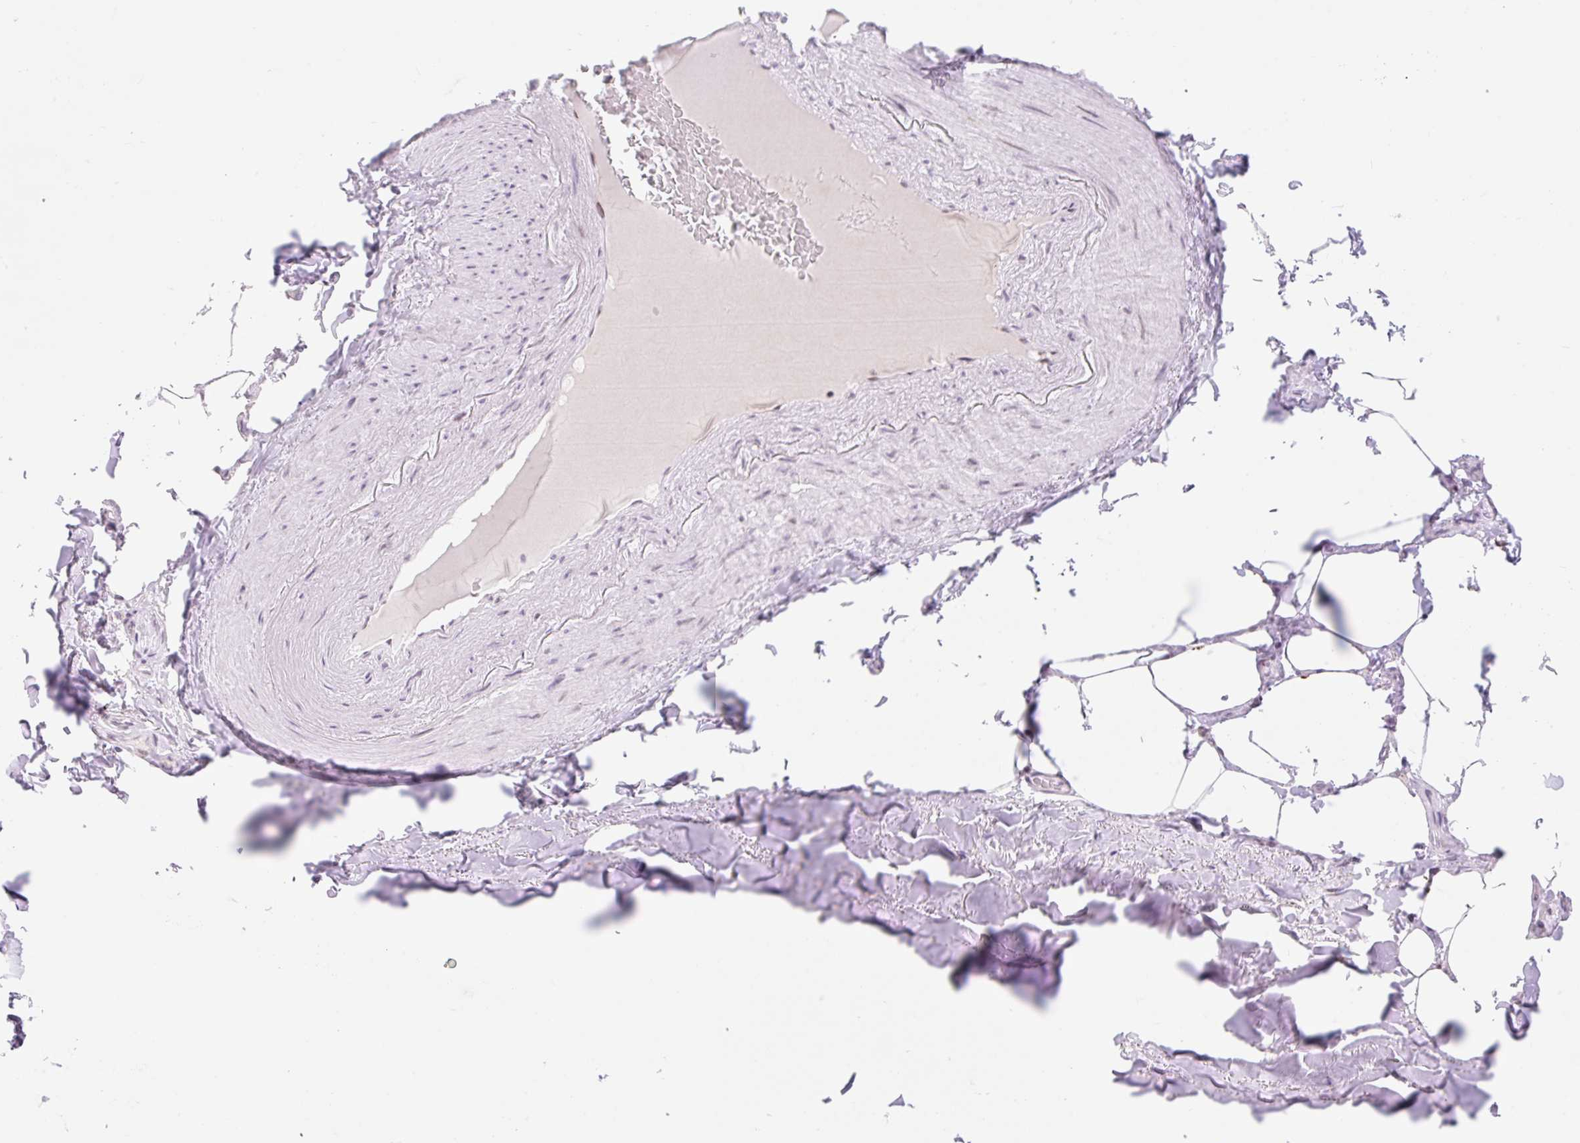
{"staining": {"intensity": "negative", "quantity": "none", "location": "none"}, "tissue": "adipose tissue", "cell_type": "Adipocytes", "image_type": "normal", "snomed": [{"axis": "morphology", "description": "Normal tissue, NOS"}, {"axis": "topography", "description": "Bronchus"}], "caption": "DAB immunohistochemical staining of benign adipose tissue demonstrates no significant staining in adipocytes.", "gene": "H2BW1", "patient": {"sex": "male", "age": 66}}